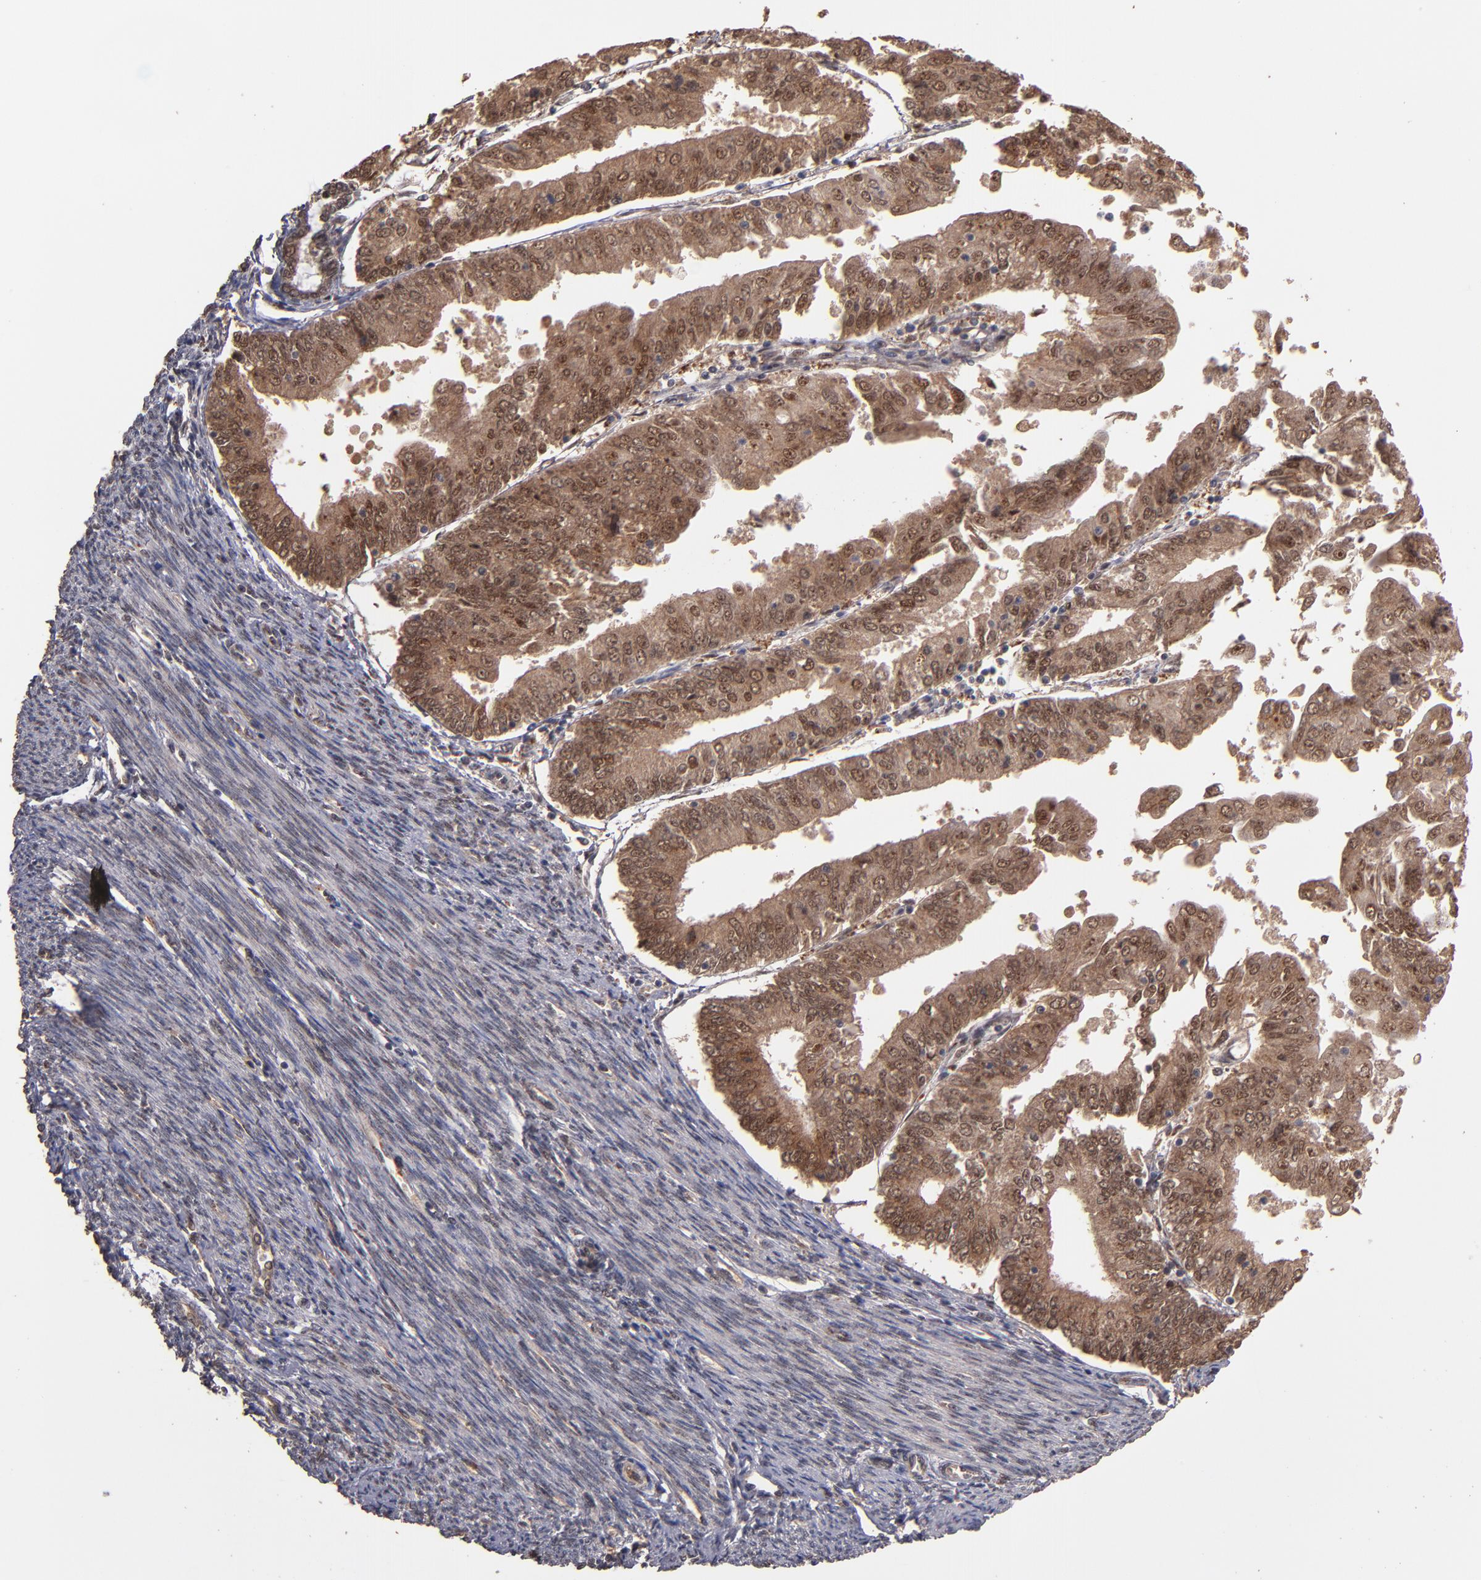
{"staining": {"intensity": "moderate", "quantity": ">75%", "location": "cytoplasmic/membranous,nuclear"}, "tissue": "endometrial cancer", "cell_type": "Tumor cells", "image_type": "cancer", "snomed": [{"axis": "morphology", "description": "Adenocarcinoma, NOS"}, {"axis": "topography", "description": "Endometrium"}], "caption": "Immunohistochemical staining of human endometrial cancer exhibits medium levels of moderate cytoplasmic/membranous and nuclear protein positivity in about >75% of tumor cells.", "gene": "EAPP", "patient": {"sex": "female", "age": 79}}